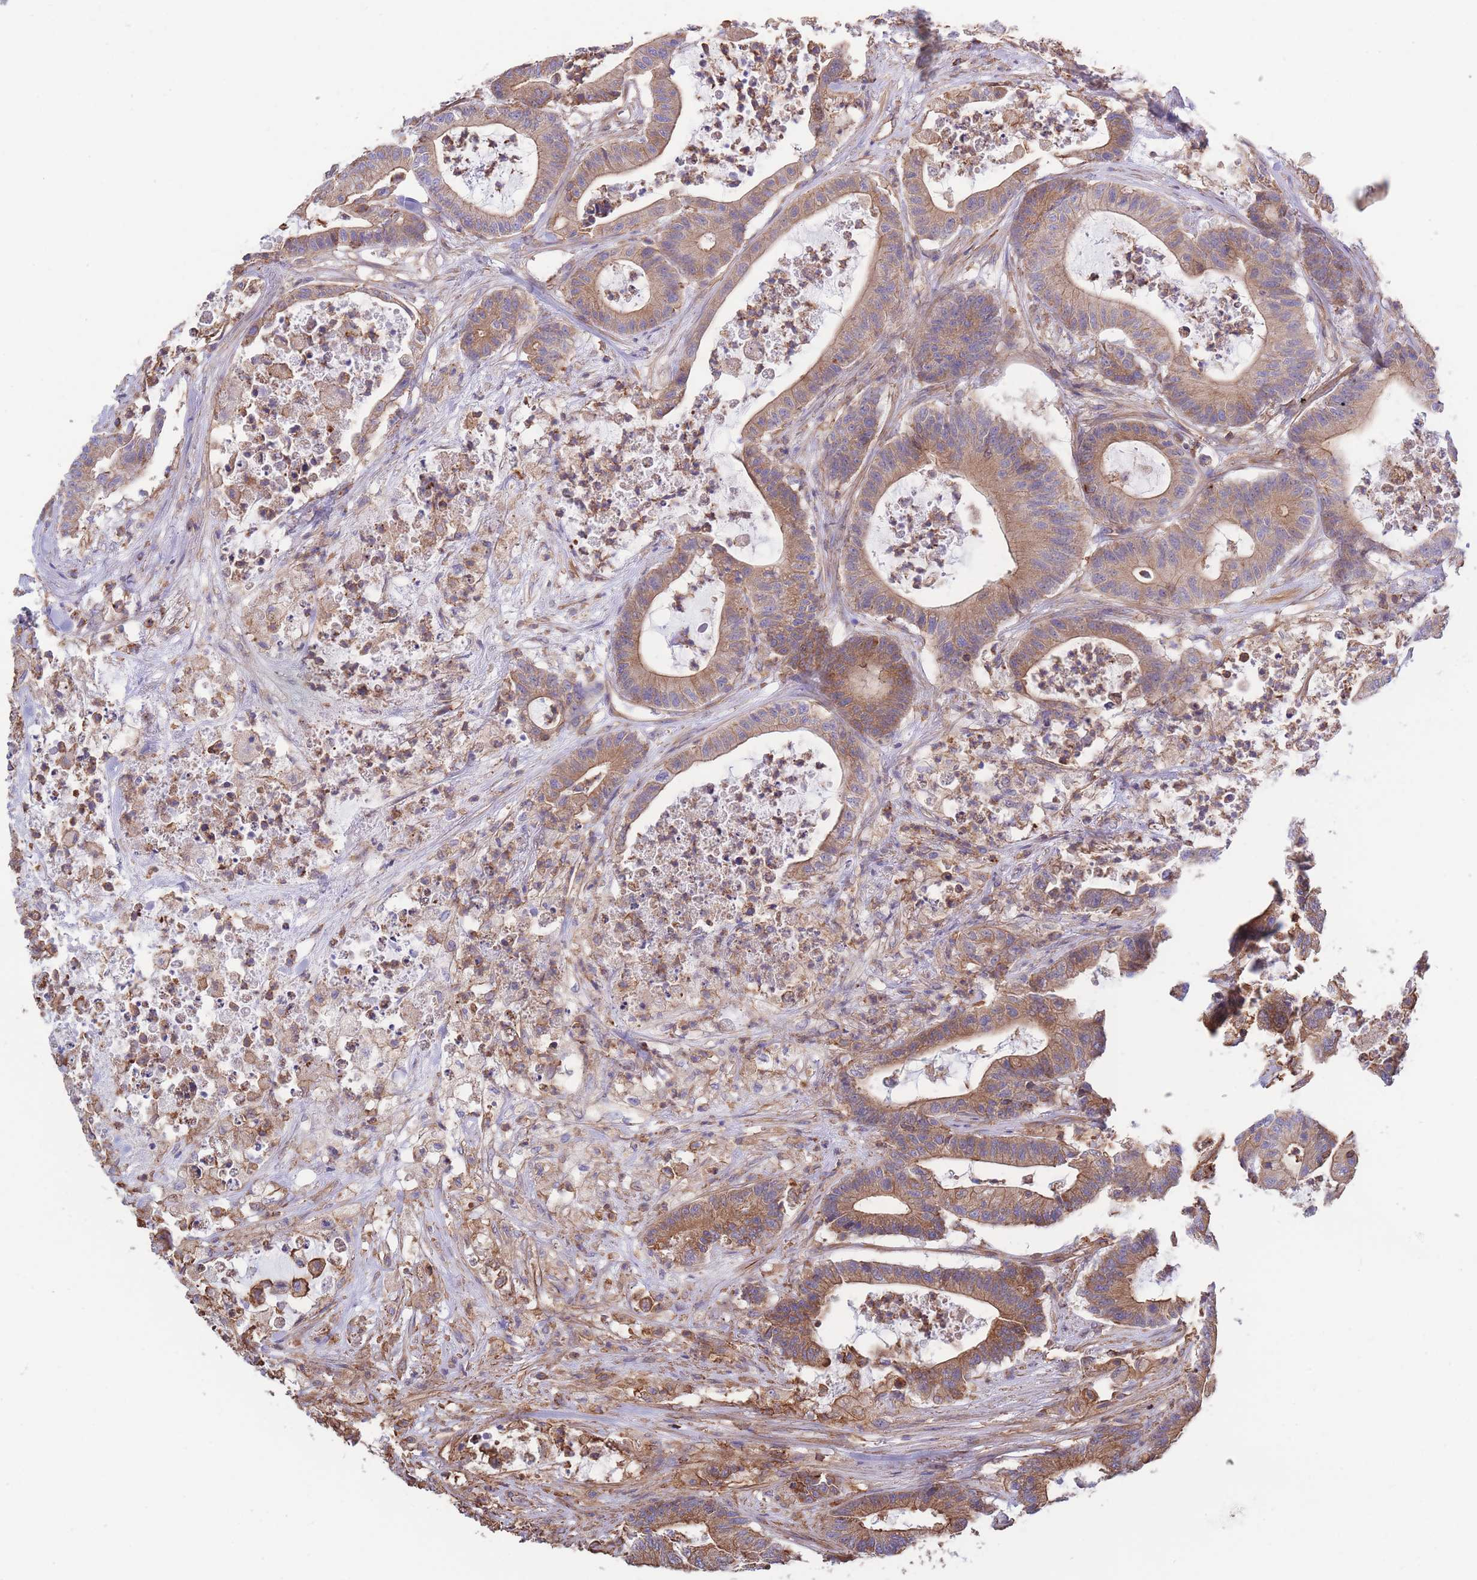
{"staining": {"intensity": "moderate", "quantity": ">75%", "location": "cytoplasmic/membranous"}, "tissue": "colorectal cancer", "cell_type": "Tumor cells", "image_type": "cancer", "snomed": [{"axis": "morphology", "description": "Adenocarcinoma, NOS"}, {"axis": "topography", "description": "Colon"}], "caption": "This is a histology image of IHC staining of colorectal adenocarcinoma, which shows moderate staining in the cytoplasmic/membranous of tumor cells.", "gene": "LRRN4CL", "patient": {"sex": "female", "age": 84}}